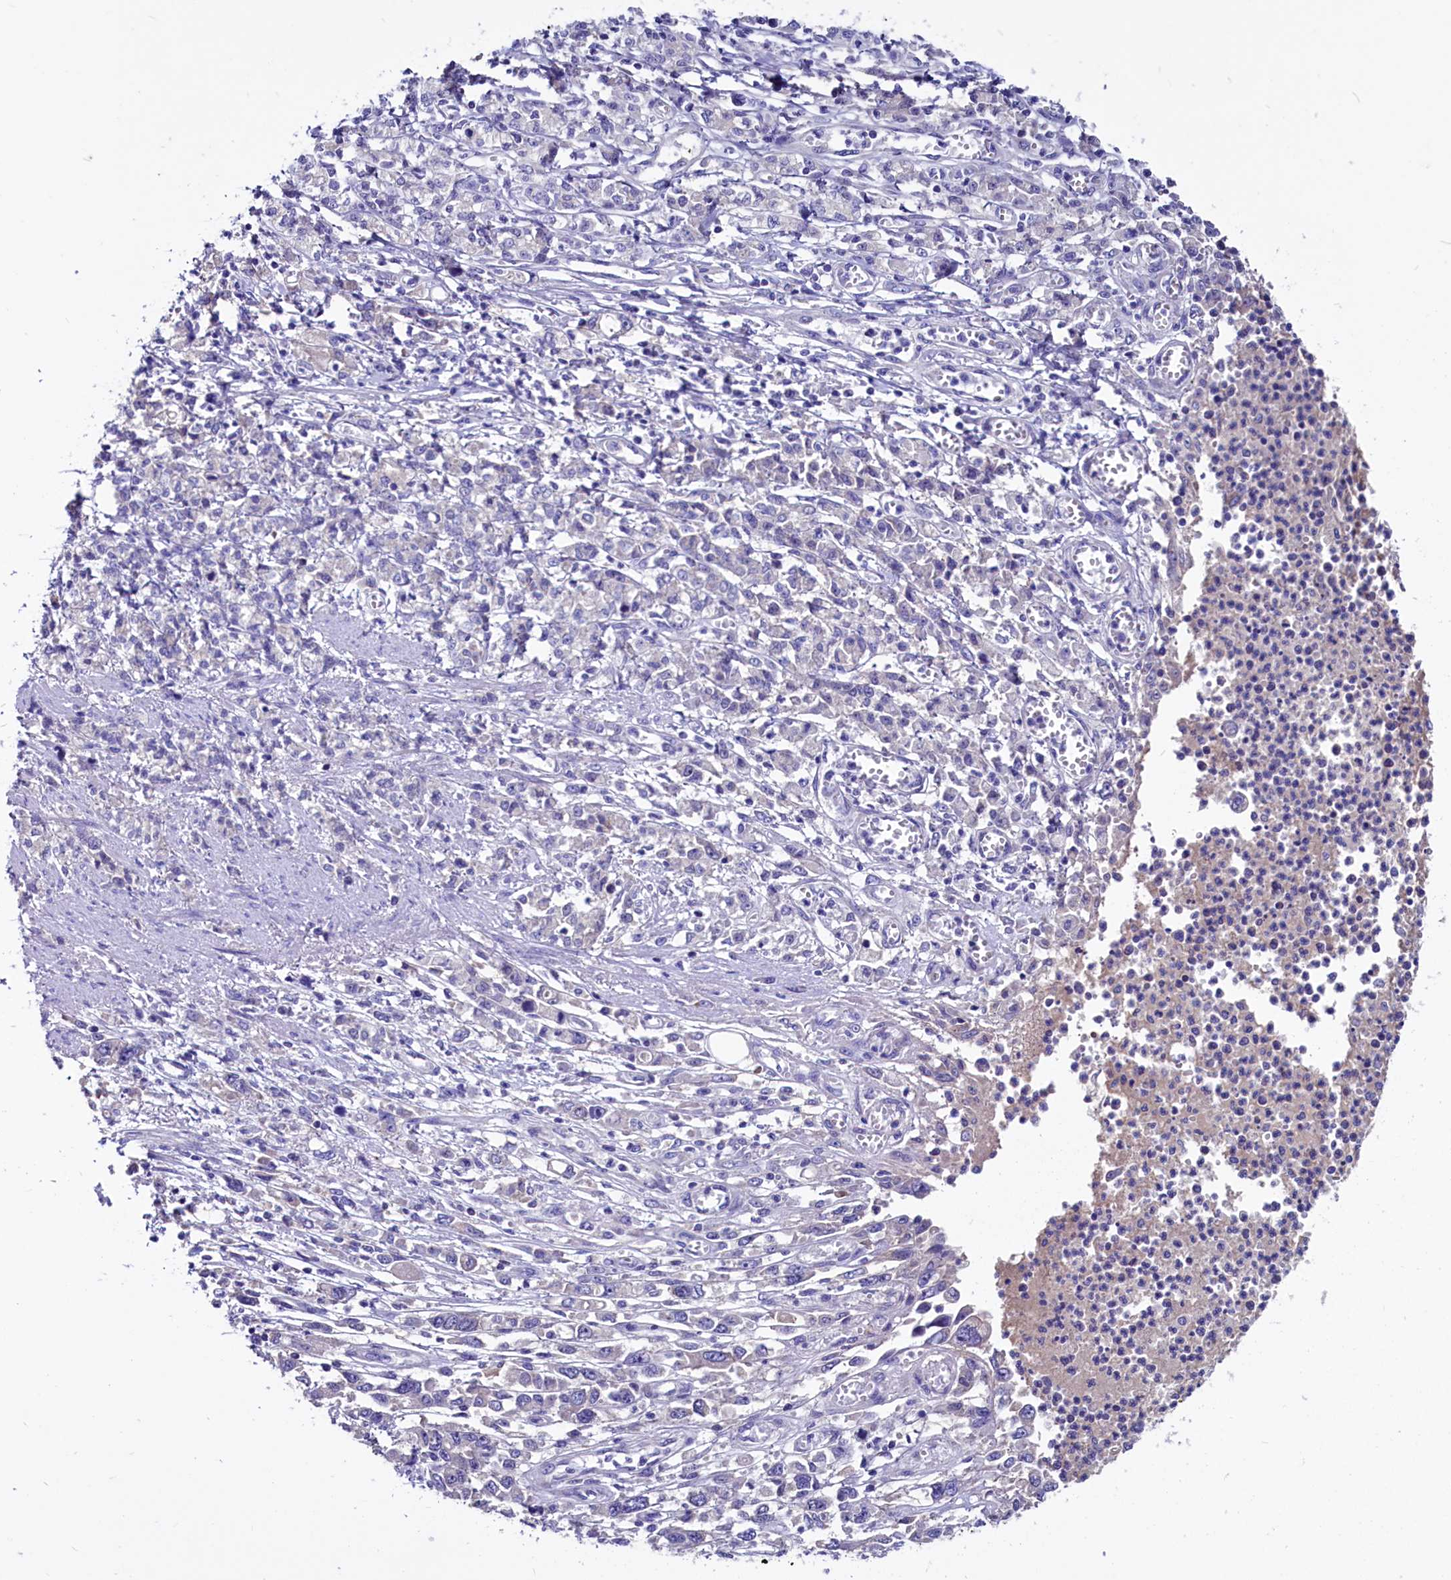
{"staining": {"intensity": "negative", "quantity": "none", "location": "none"}, "tissue": "stomach cancer", "cell_type": "Tumor cells", "image_type": "cancer", "snomed": [{"axis": "morphology", "description": "Adenocarcinoma, NOS"}, {"axis": "topography", "description": "Stomach"}], "caption": "Immunohistochemistry image of adenocarcinoma (stomach) stained for a protein (brown), which displays no staining in tumor cells.", "gene": "CCBE1", "patient": {"sex": "female", "age": 76}}